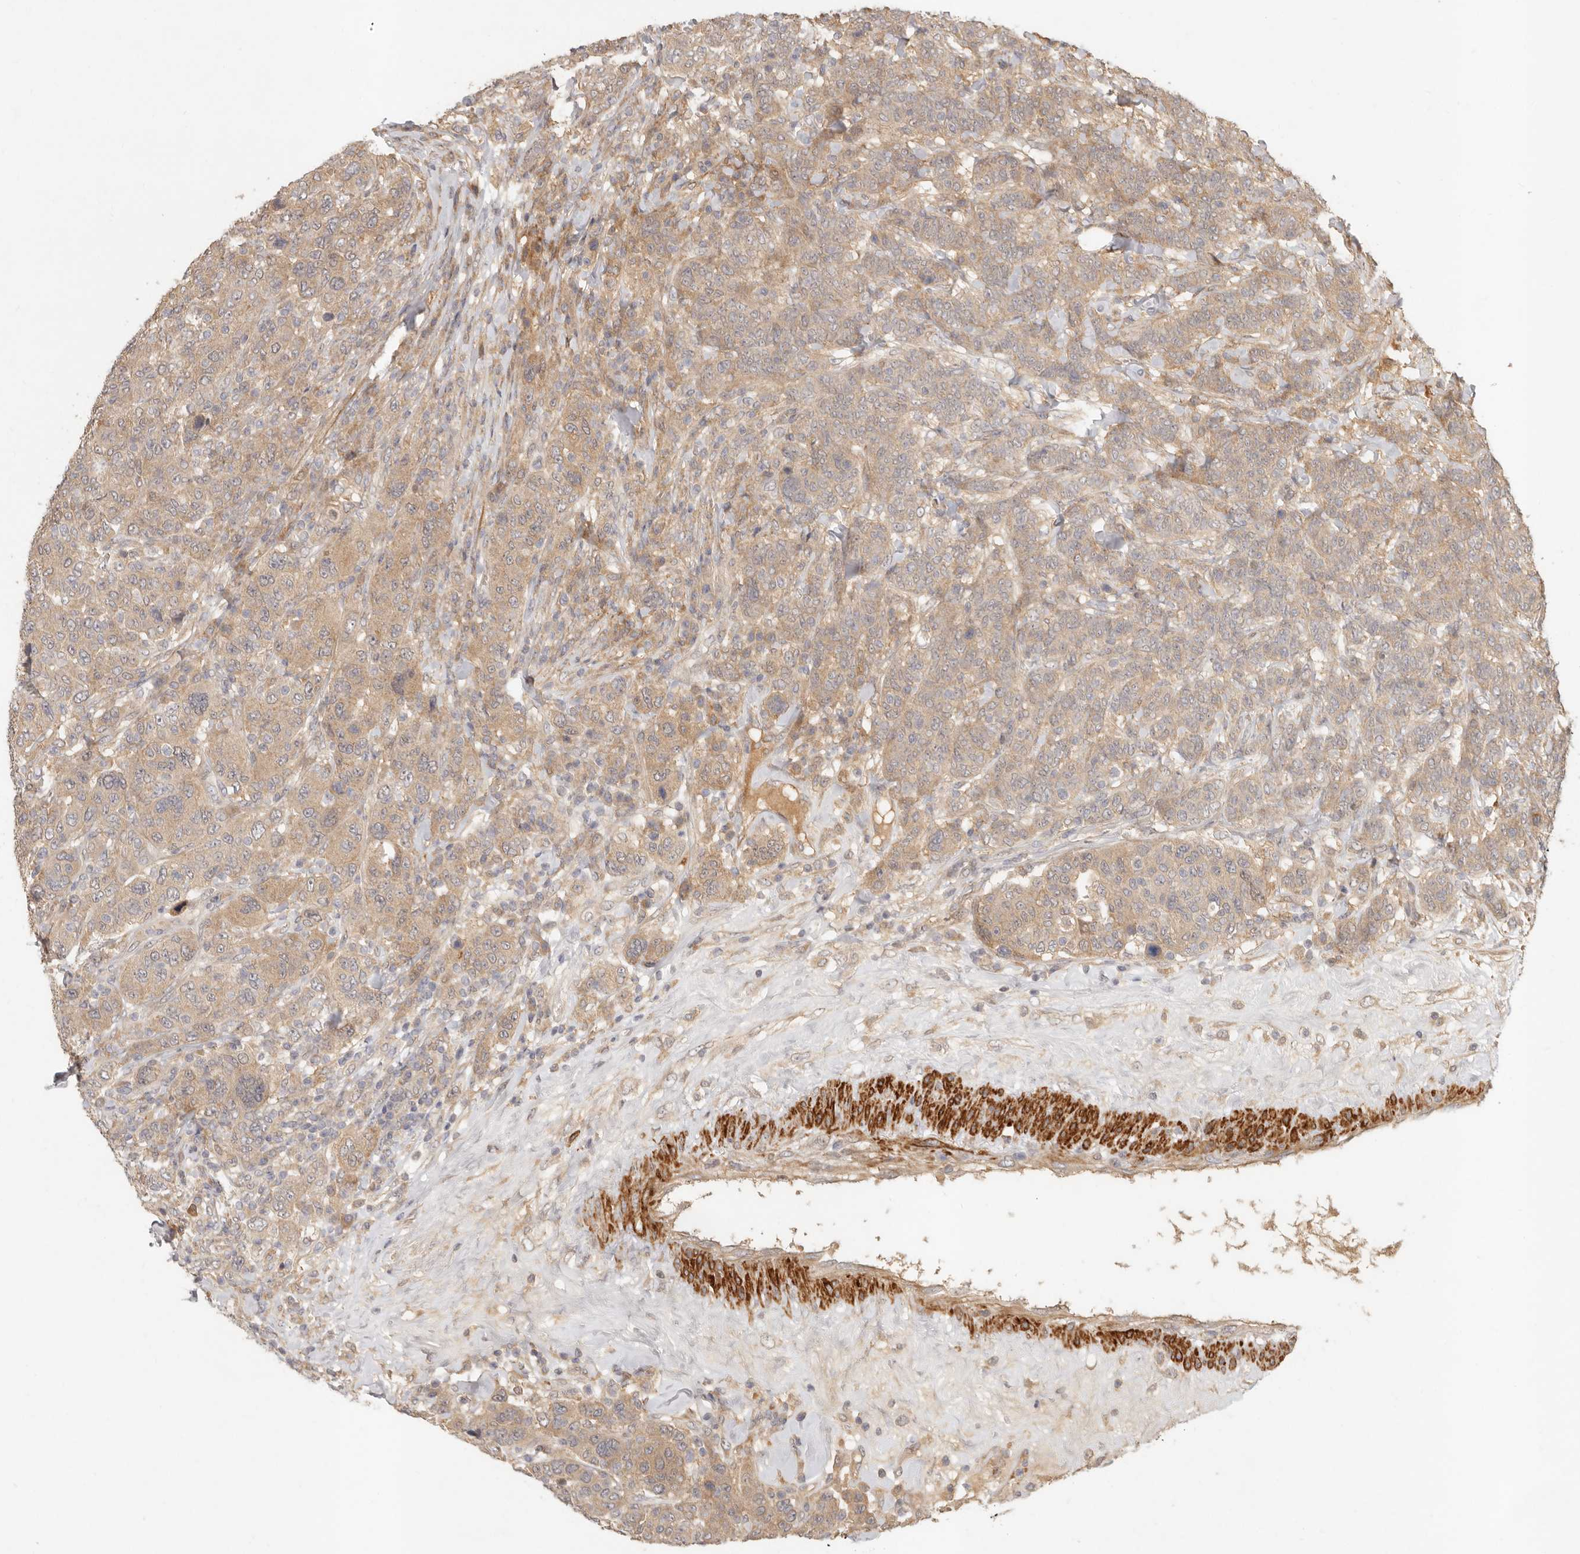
{"staining": {"intensity": "moderate", "quantity": ">75%", "location": "cytoplasmic/membranous"}, "tissue": "breast cancer", "cell_type": "Tumor cells", "image_type": "cancer", "snomed": [{"axis": "morphology", "description": "Duct carcinoma"}, {"axis": "topography", "description": "Breast"}], "caption": "Breast cancer (infiltrating ductal carcinoma) tissue shows moderate cytoplasmic/membranous staining in about >75% of tumor cells, visualized by immunohistochemistry.", "gene": "VIPR1", "patient": {"sex": "female", "age": 37}}